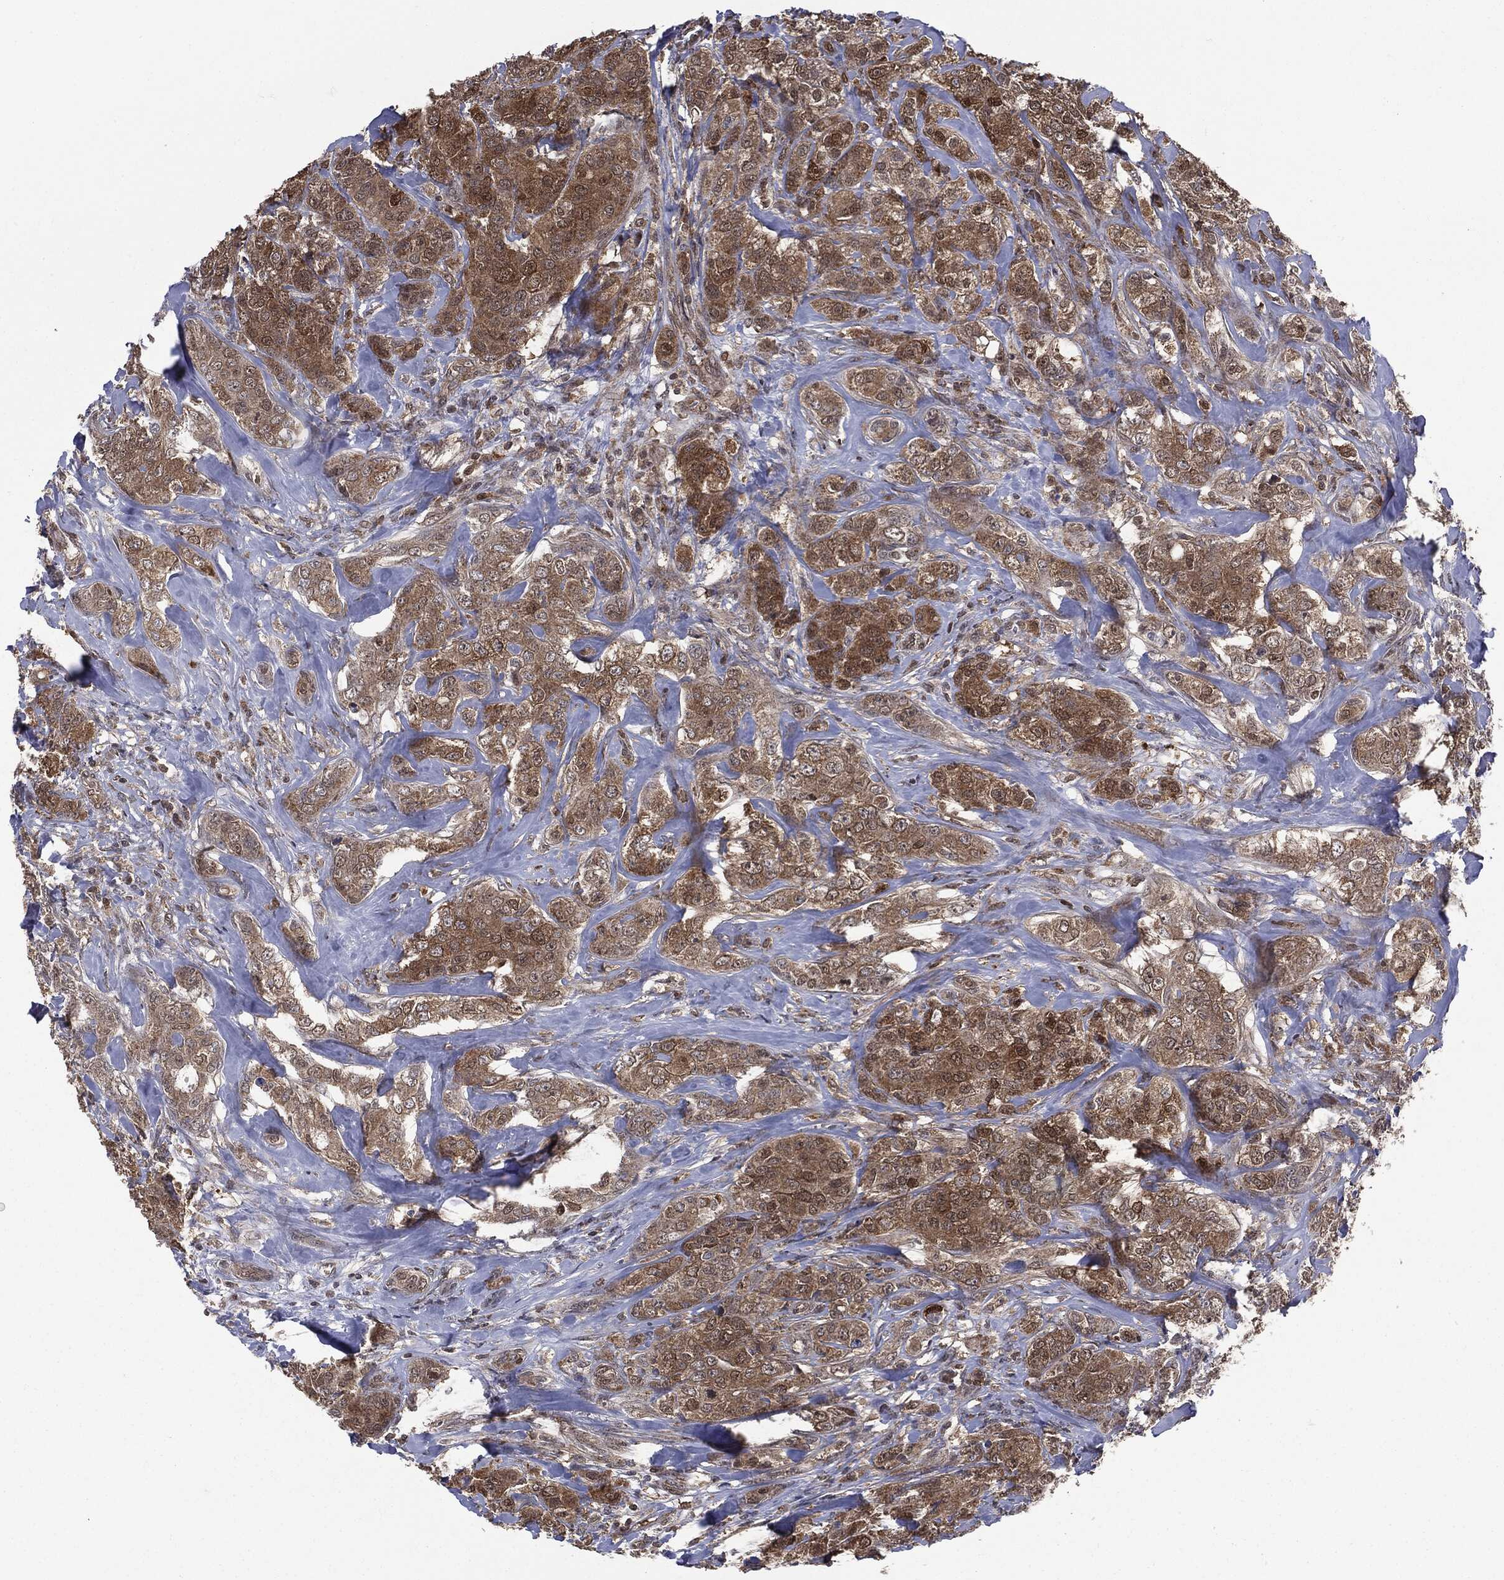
{"staining": {"intensity": "moderate", "quantity": ">75%", "location": "cytoplasmic/membranous"}, "tissue": "breast cancer", "cell_type": "Tumor cells", "image_type": "cancer", "snomed": [{"axis": "morphology", "description": "Normal tissue, NOS"}, {"axis": "morphology", "description": "Duct carcinoma"}, {"axis": "topography", "description": "Breast"}], "caption": "Breast cancer stained with IHC displays moderate cytoplasmic/membranous positivity in approximately >75% of tumor cells.", "gene": "GPI", "patient": {"sex": "female", "age": 43}}